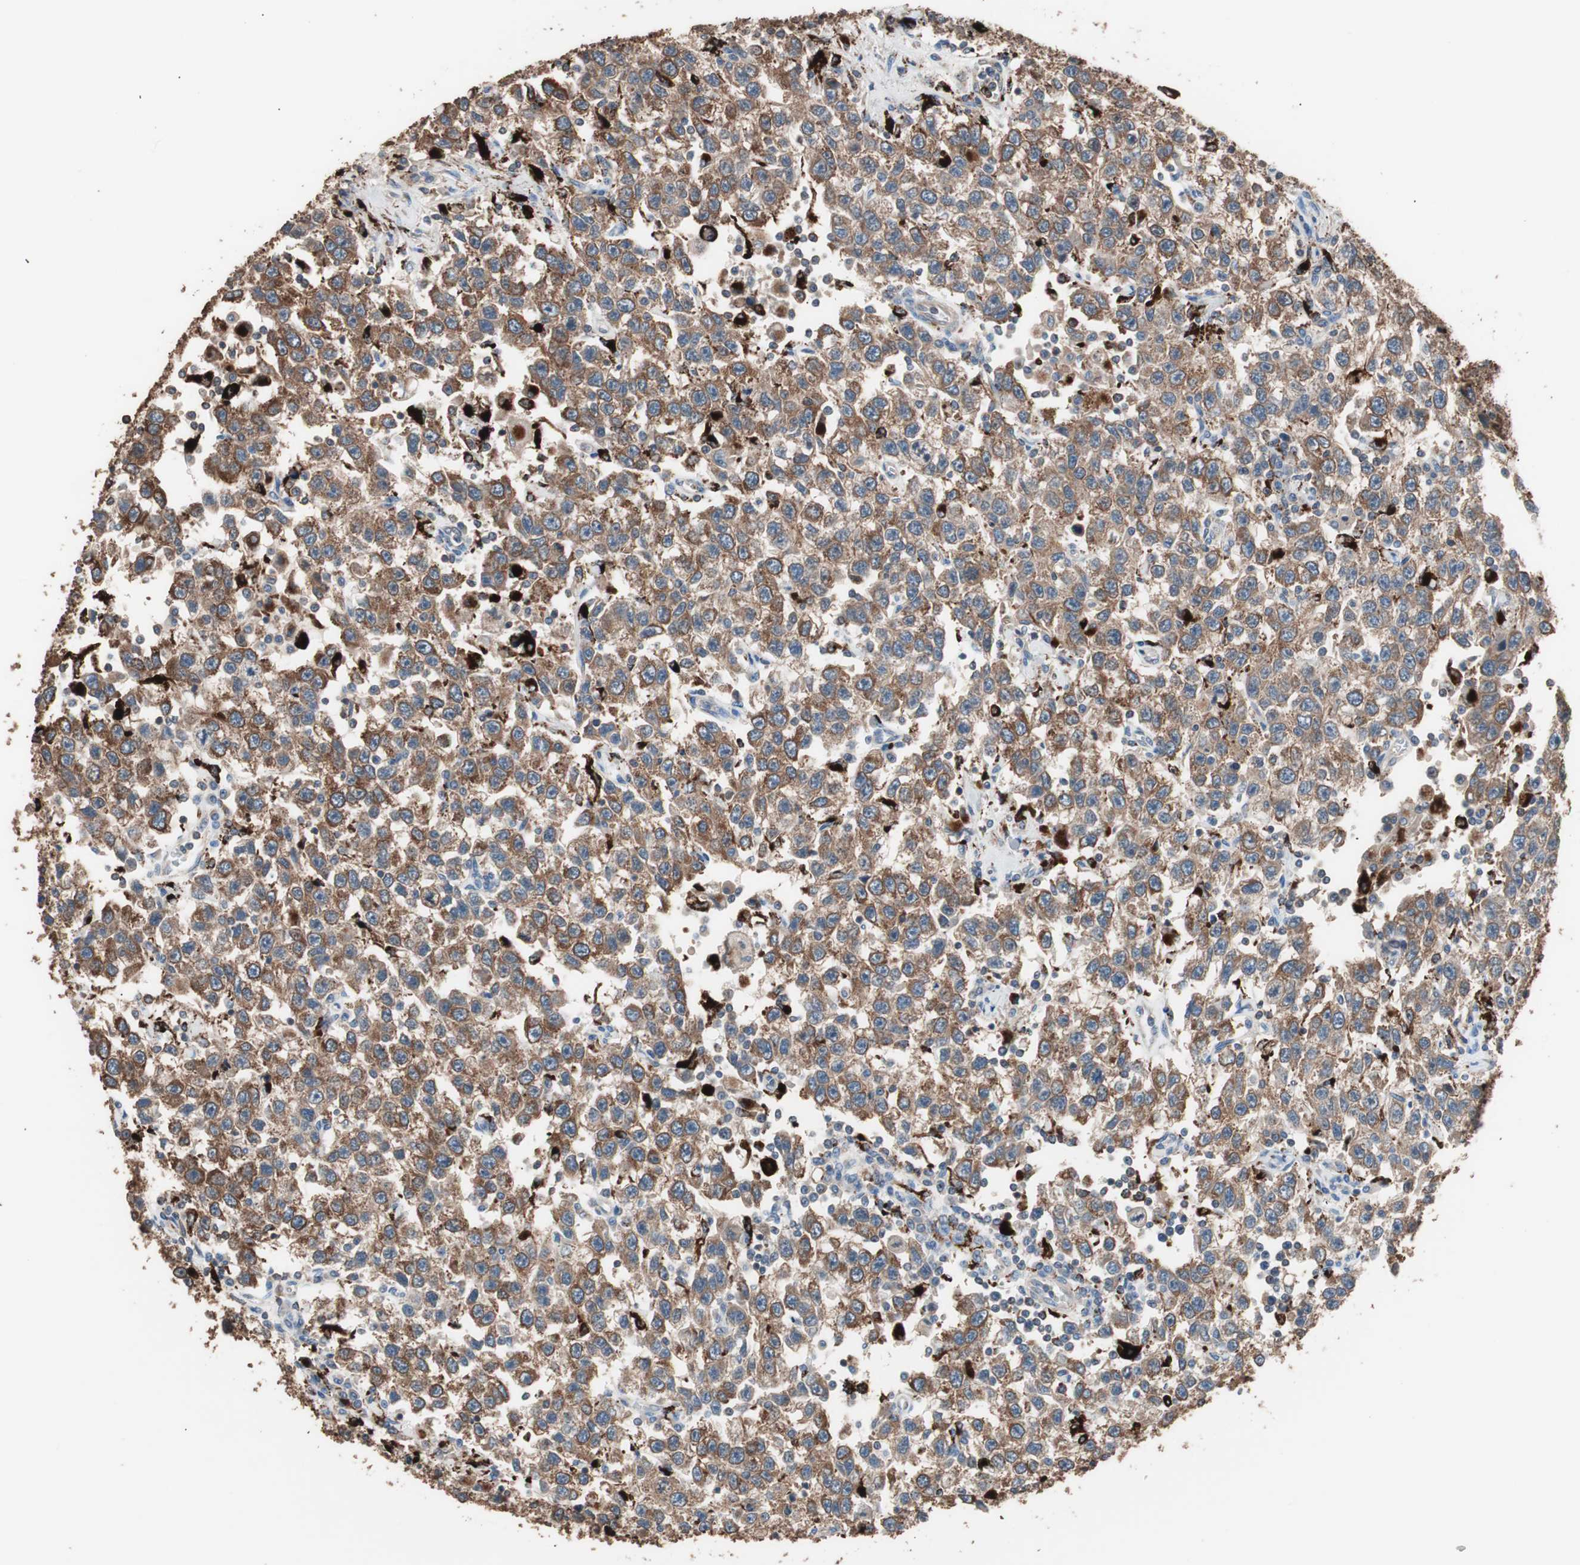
{"staining": {"intensity": "moderate", "quantity": ">75%", "location": "cytoplasmic/membranous"}, "tissue": "testis cancer", "cell_type": "Tumor cells", "image_type": "cancer", "snomed": [{"axis": "morphology", "description": "Seminoma, NOS"}, {"axis": "topography", "description": "Testis"}], "caption": "Protein analysis of testis cancer (seminoma) tissue shows moderate cytoplasmic/membranous staining in approximately >75% of tumor cells.", "gene": "CCT3", "patient": {"sex": "male", "age": 41}}